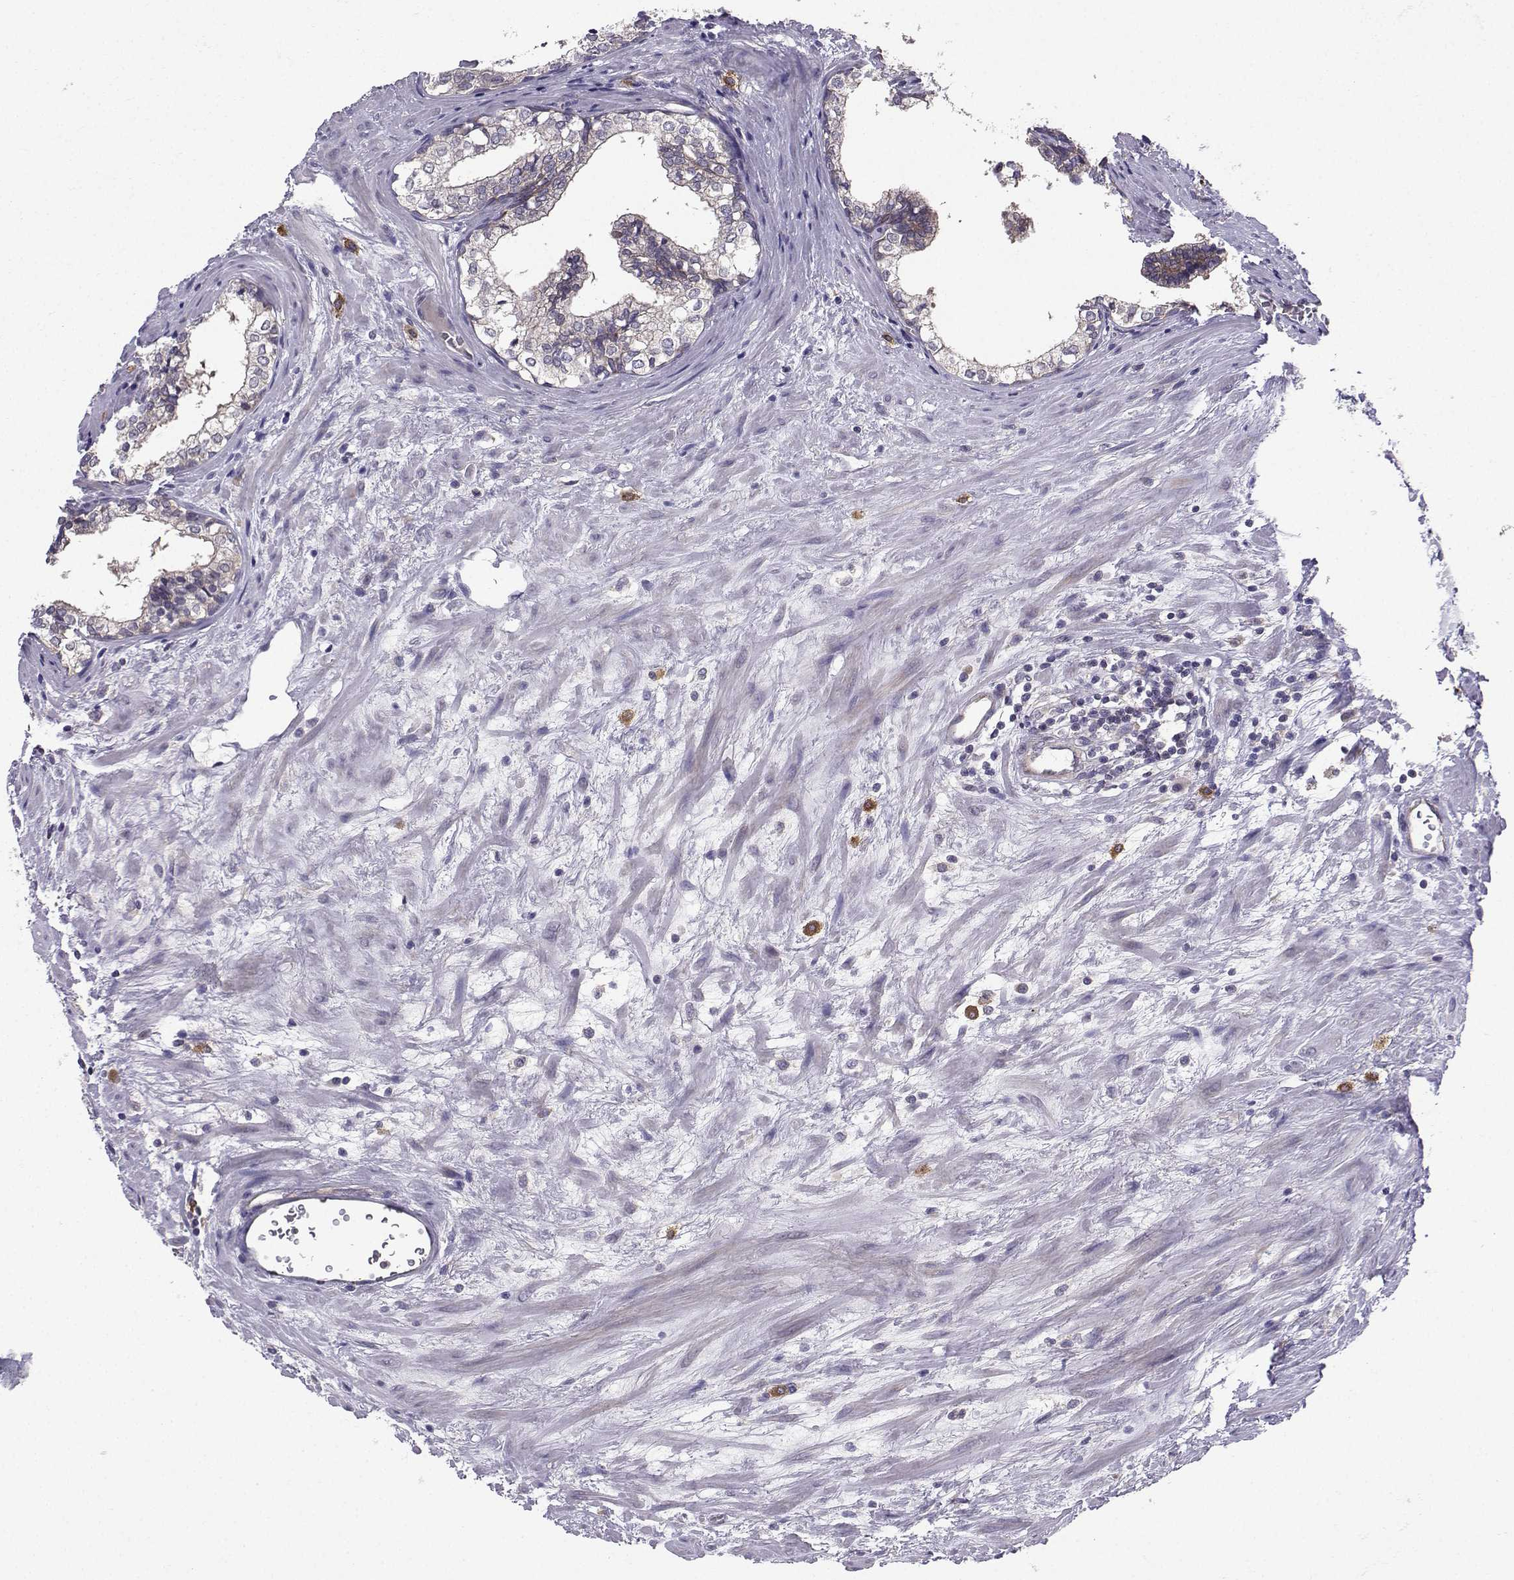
{"staining": {"intensity": "negative", "quantity": "none", "location": "none"}, "tissue": "prostate cancer", "cell_type": "Tumor cells", "image_type": "cancer", "snomed": [{"axis": "morphology", "description": "Adenocarcinoma, NOS"}, {"axis": "topography", "description": "Prostate and seminal vesicle, NOS"}], "caption": "Tumor cells show no significant staining in adenocarcinoma (prostate).", "gene": "STXBP5", "patient": {"sex": "male", "age": 63}}